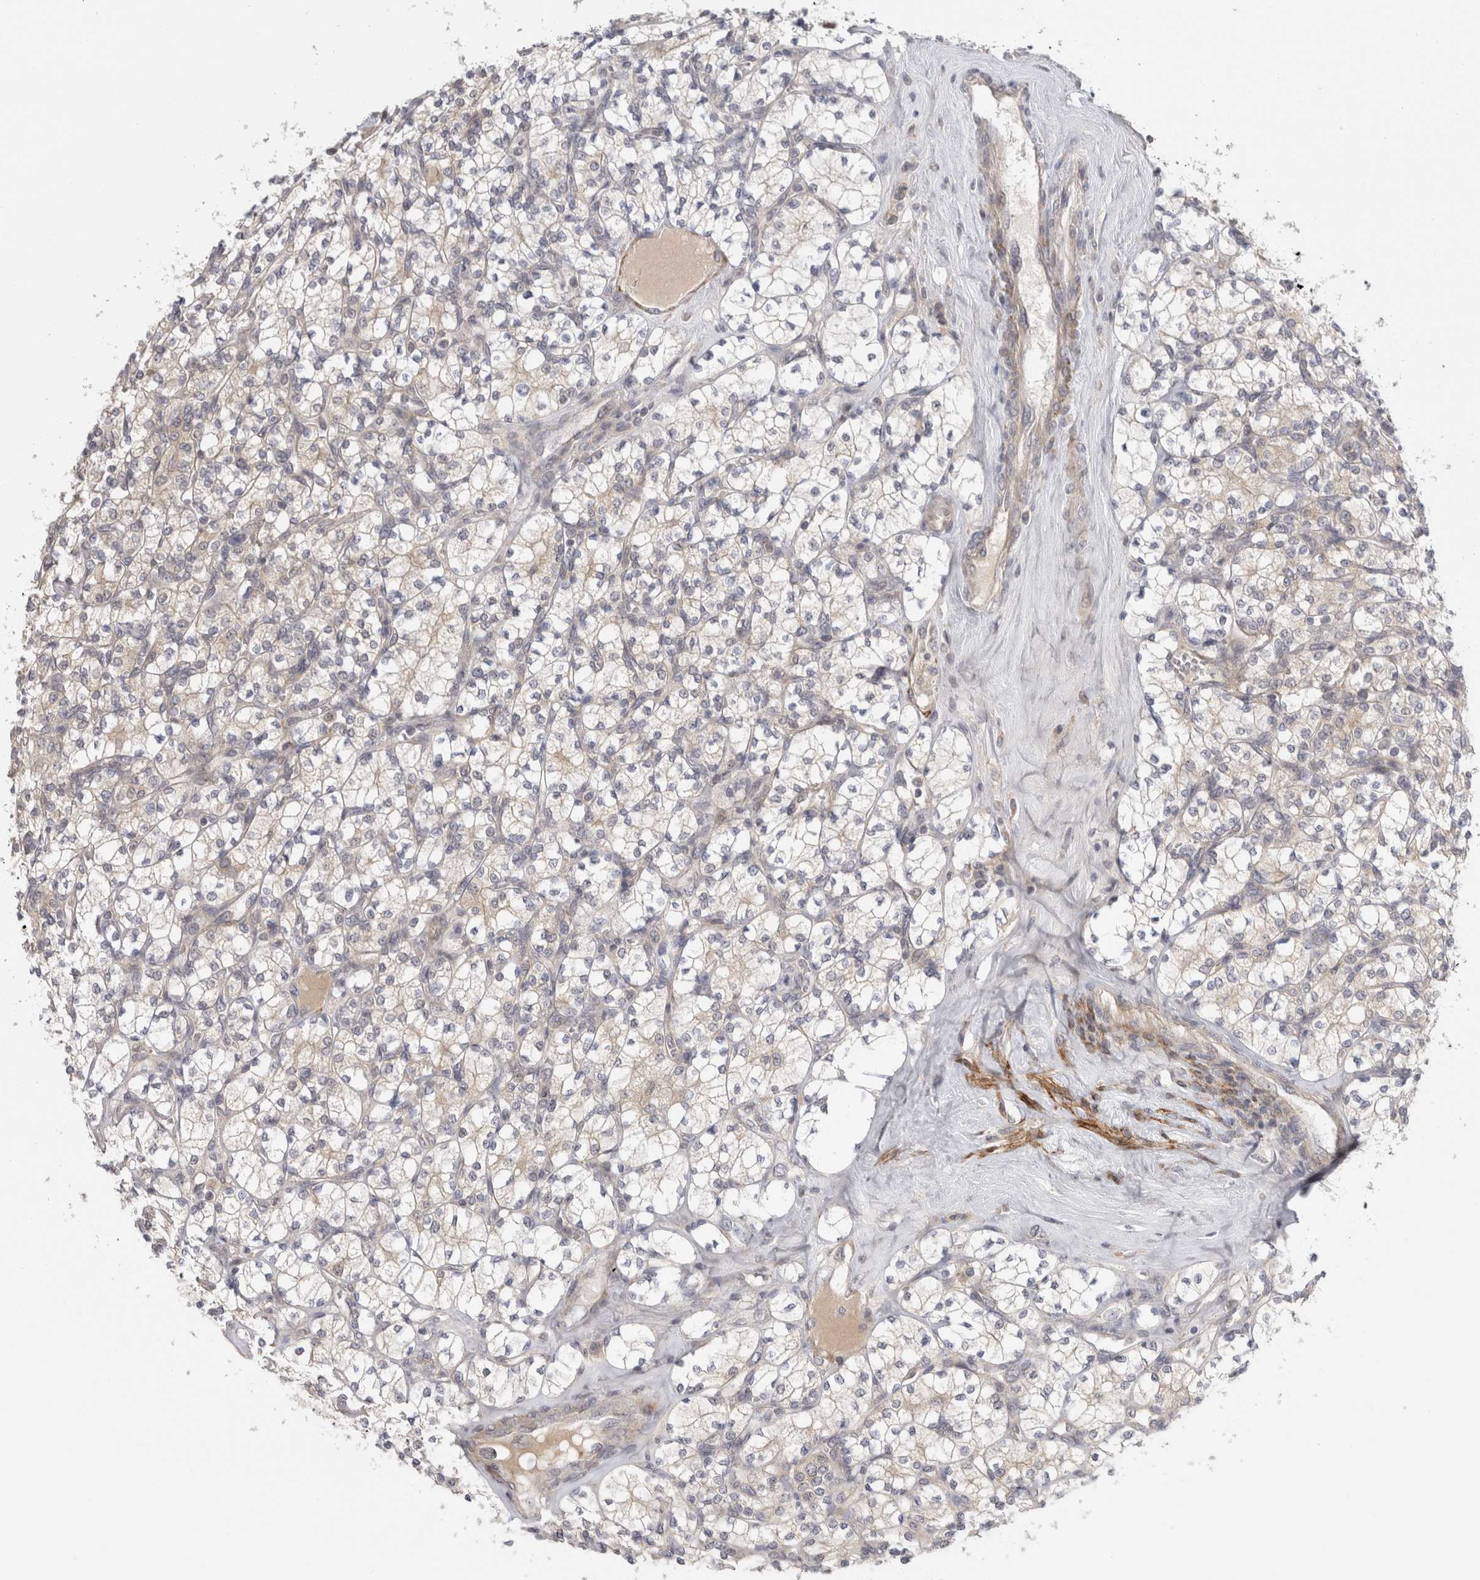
{"staining": {"intensity": "weak", "quantity": "<25%", "location": "cytoplasmic/membranous"}, "tissue": "renal cancer", "cell_type": "Tumor cells", "image_type": "cancer", "snomed": [{"axis": "morphology", "description": "Adenocarcinoma, NOS"}, {"axis": "topography", "description": "Kidney"}], "caption": "IHC of human renal adenocarcinoma exhibits no positivity in tumor cells. (Immunohistochemistry (ihc), brightfield microscopy, high magnification).", "gene": "ZNF318", "patient": {"sex": "male", "age": 77}}